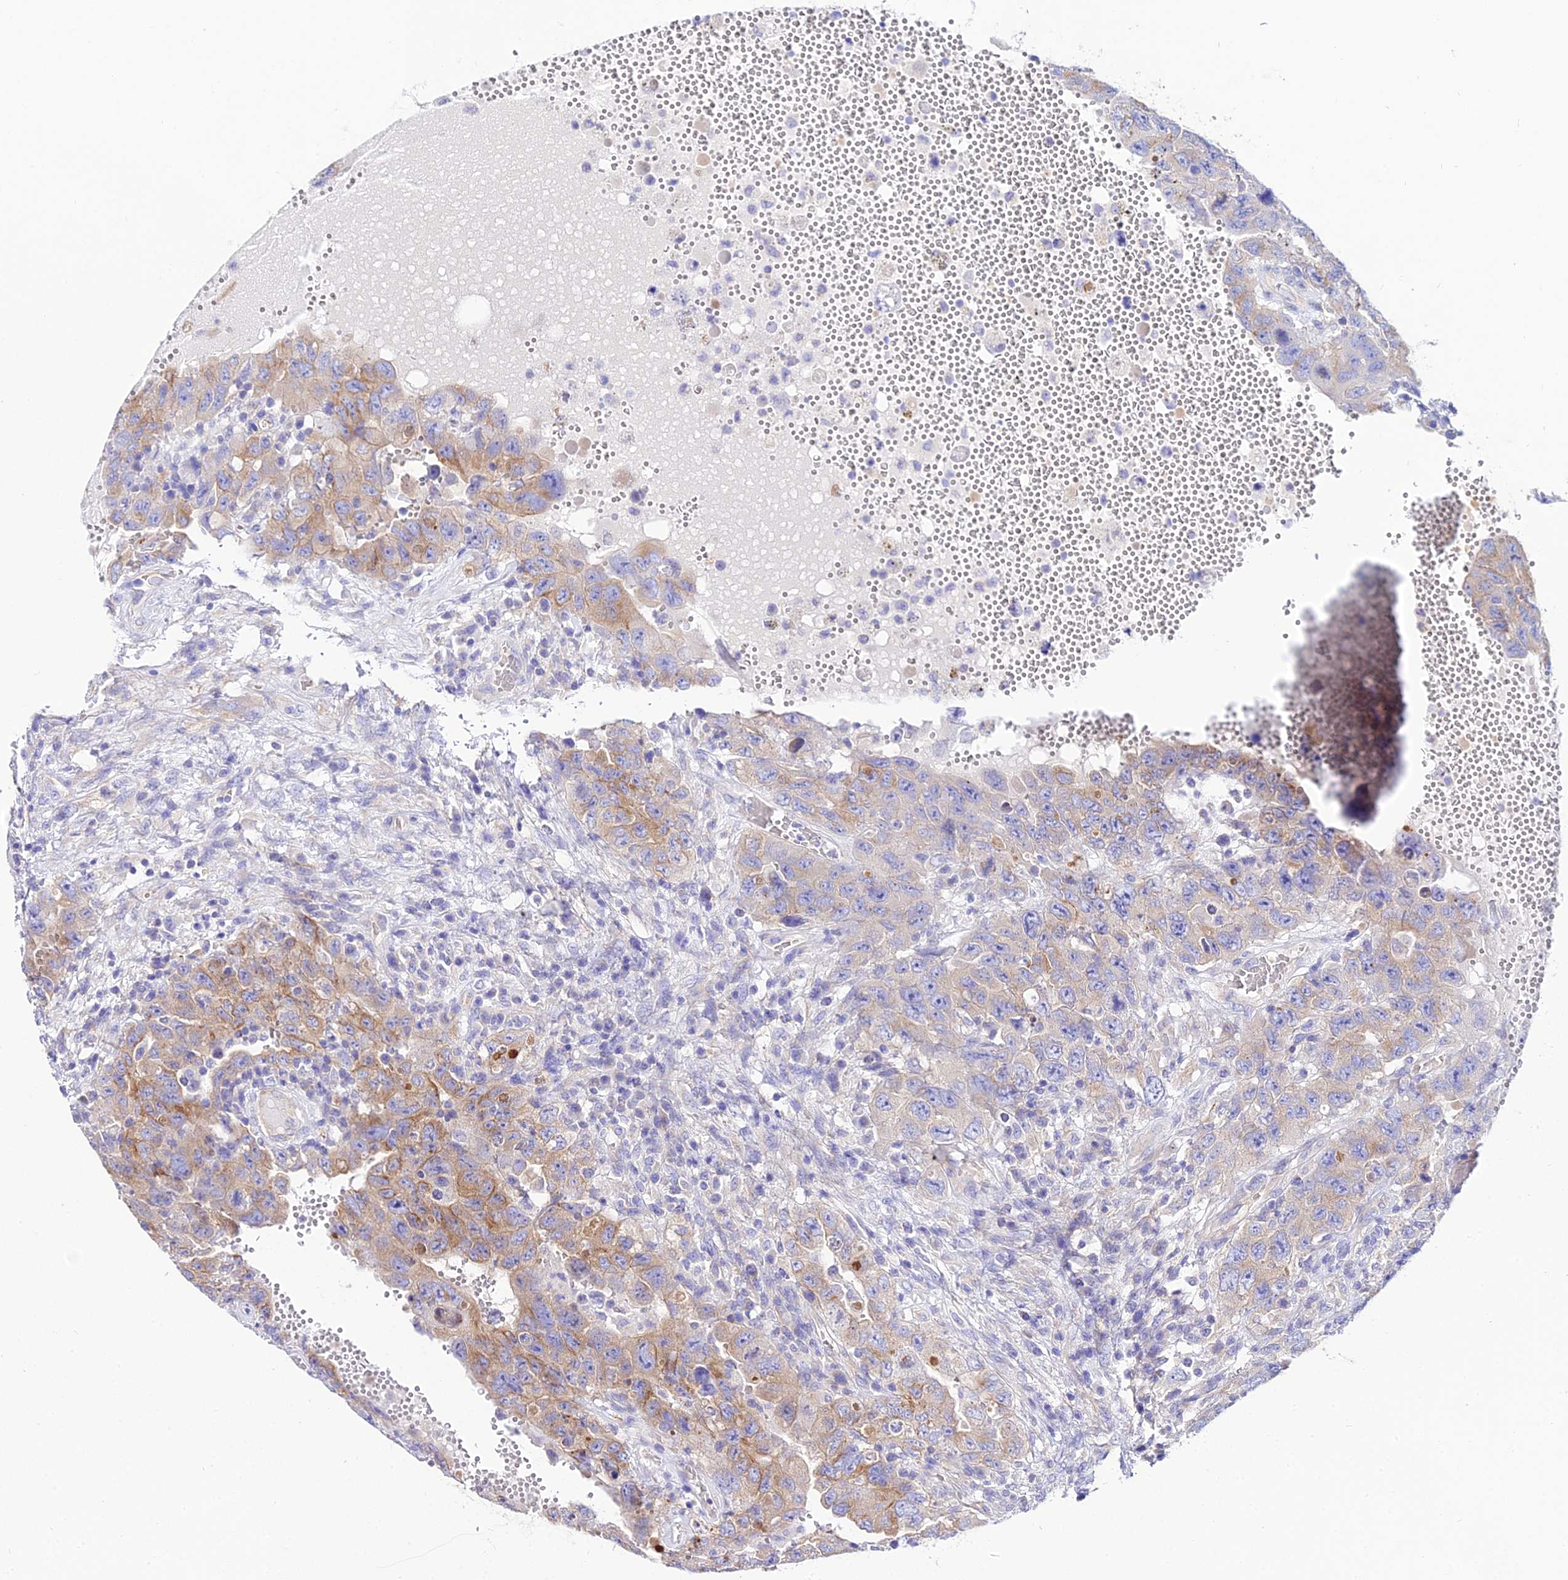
{"staining": {"intensity": "weak", "quantity": "25%-75%", "location": "cytoplasmic/membranous"}, "tissue": "testis cancer", "cell_type": "Tumor cells", "image_type": "cancer", "snomed": [{"axis": "morphology", "description": "Carcinoma, Embryonal, NOS"}, {"axis": "topography", "description": "Testis"}], "caption": "Tumor cells display low levels of weak cytoplasmic/membranous positivity in about 25%-75% of cells in human testis cancer (embryonal carcinoma).", "gene": "TUBA3D", "patient": {"sex": "male", "age": 26}}